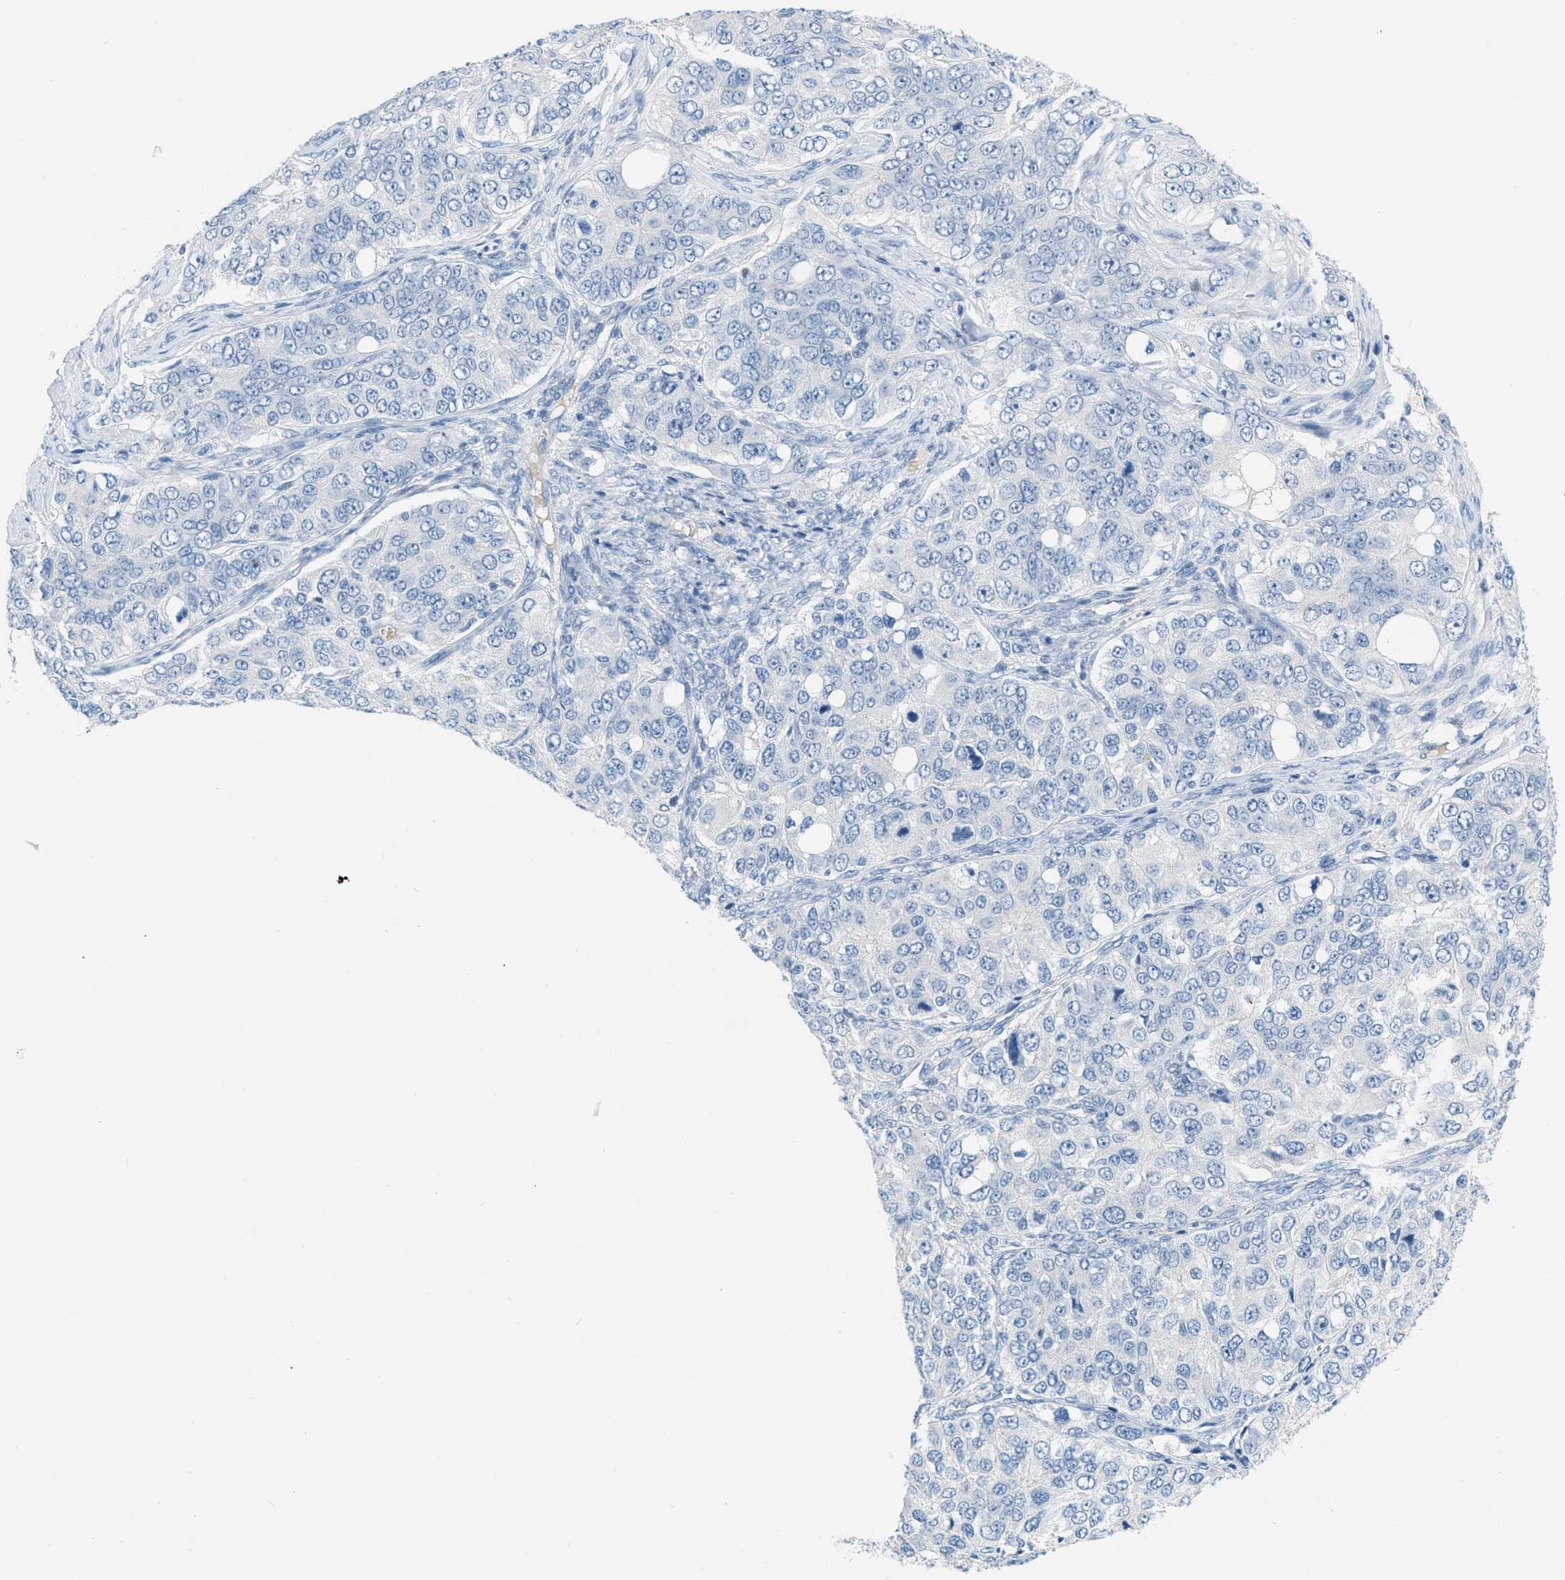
{"staining": {"intensity": "negative", "quantity": "none", "location": "none"}, "tissue": "ovarian cancer", "cell_type": "Tumor cells", "image_type": "cancer", "snomed": [{"axis": "morphology", "description": "Carcinoma, endometroid"}, {"axis": "topography", "description": "Ovary"}], "caption": "This is an immunohistochemistry (IHC) image of ovarian endometroid carcinoma. There is no staining in tumor cells.", "gene": "HSF2", "patient": {"sex": "female", "age": 51}}